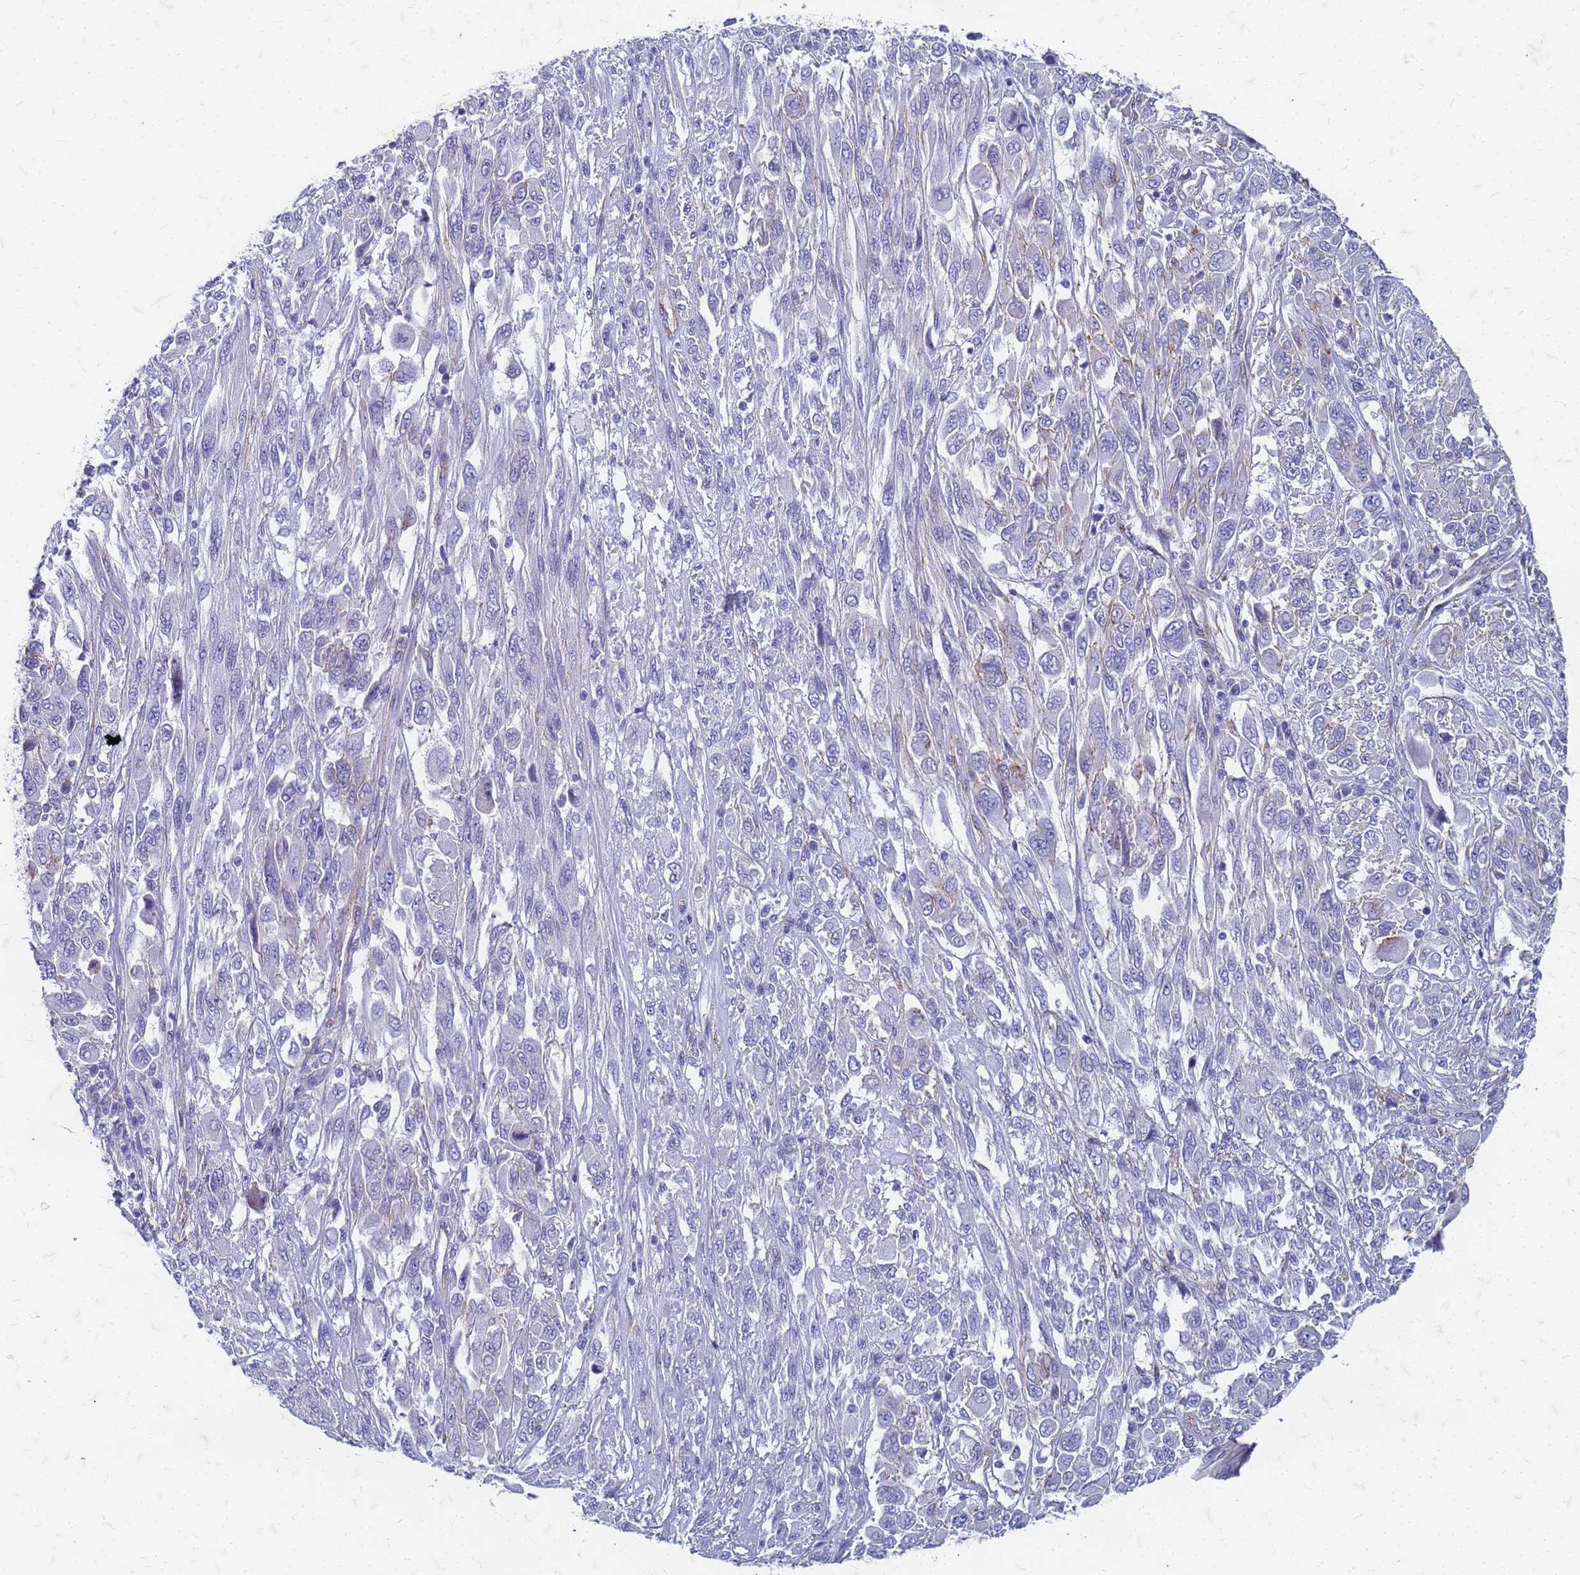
{"staining": {"intensity": "negative", "quantity": "none", "location": "none"}, "tissue": "melanoma", "cell_type": "Tumor cells", "image_type": "cancer", "snomed": [{"axis": "morphology", "description": "Malignant melanoma, NOS"}, {"axis": "topography", "description": "Skin"}], "caption": "DAB (3,3'-diaminobenzidine) immunohistochemical staining of malignant melanoma displays no significant expression in tumor cells. (DAB immunohistochemistry visualized using brightfield microscopy, high magnification).", "gene": "TRIM64B", "patient": {"sex": "female", "age": 91}}